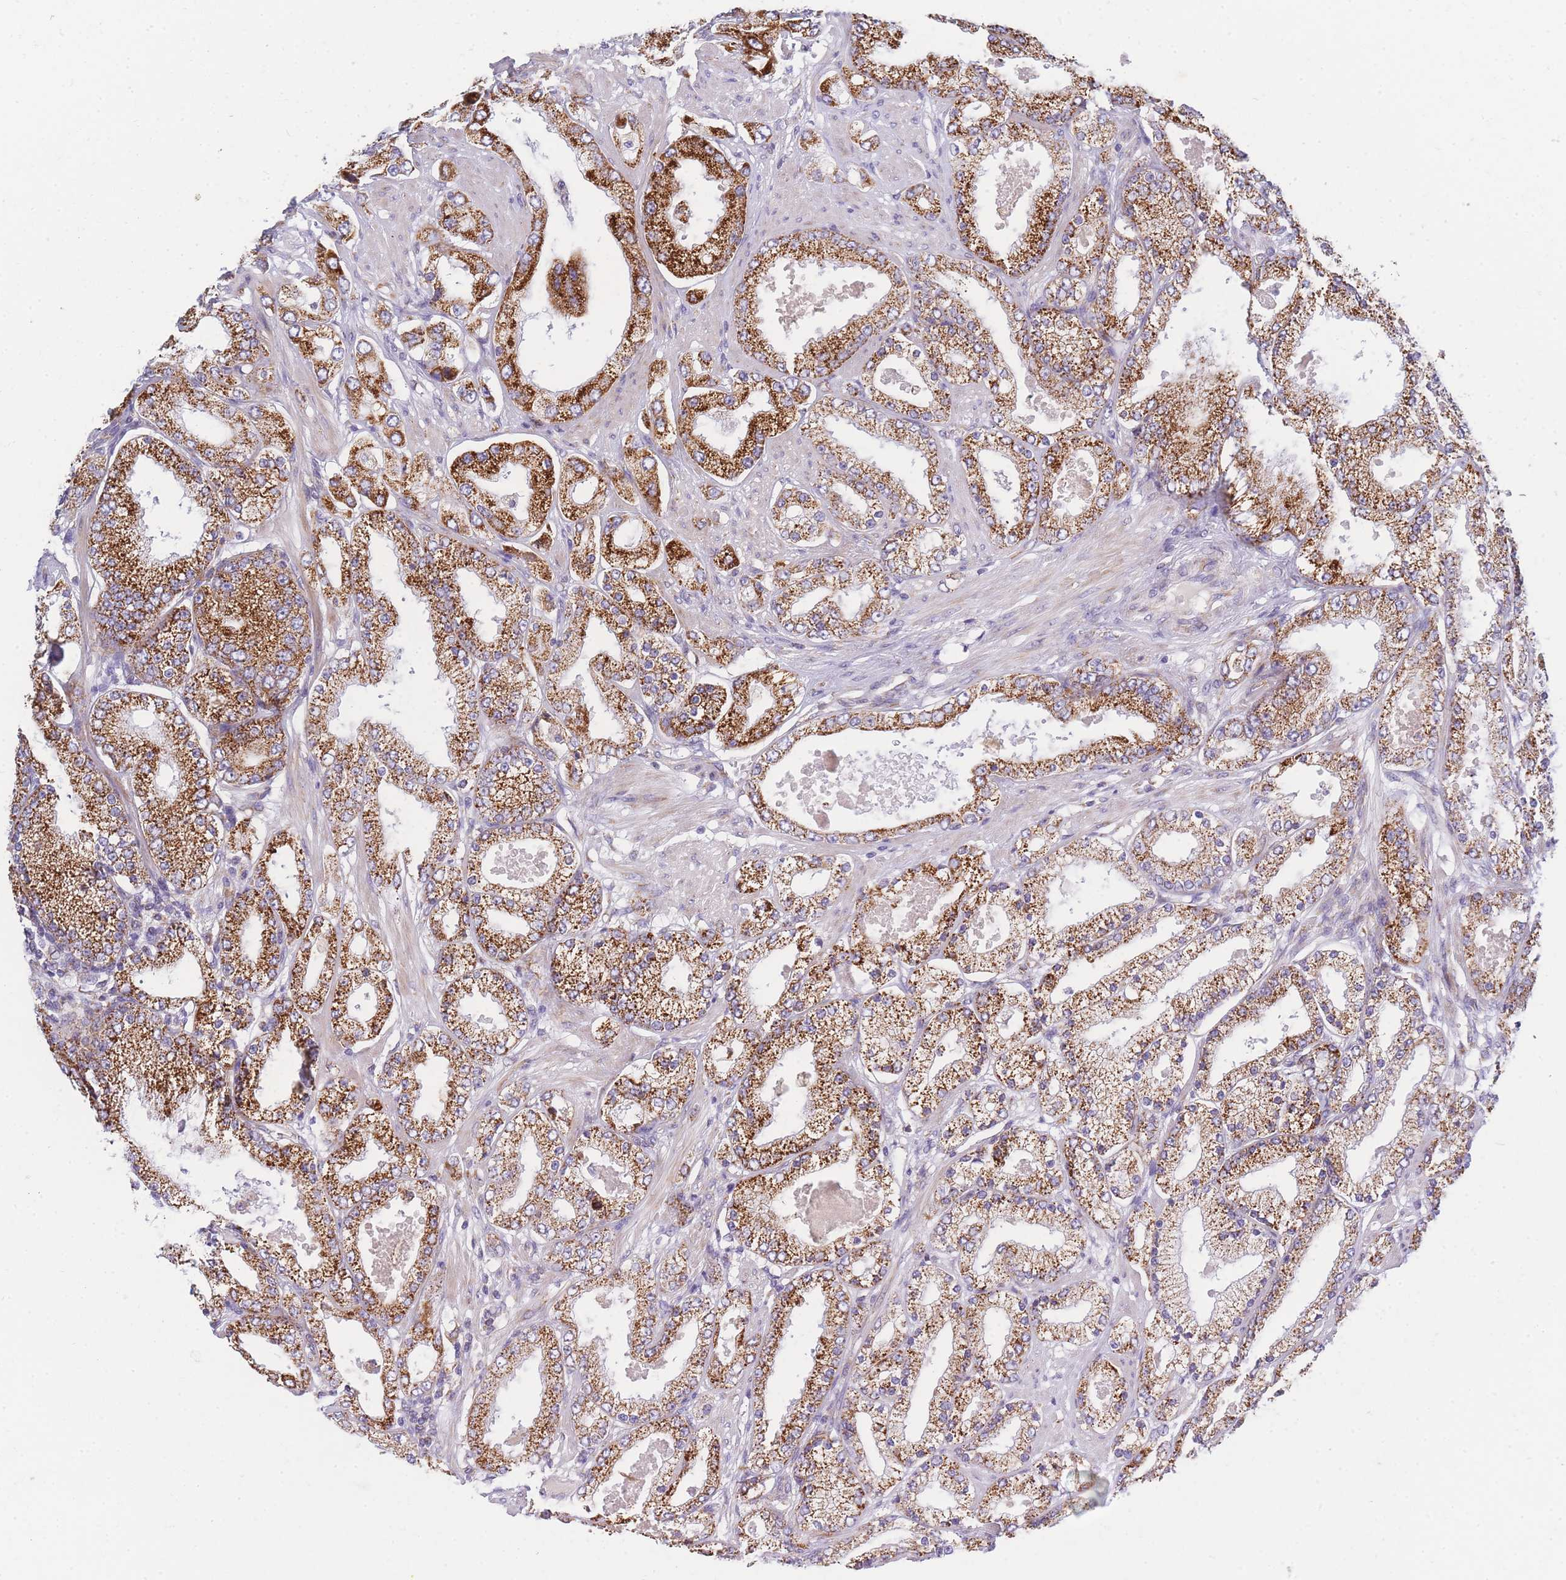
{"staining": {"intensity": "strong", "quantity": ">75%", "location": "cytoplasmic/membranous"}, "tissue": "prostate cancer", "cell_type": "Tumor cells", "image_type": "cancer", "snomed": [{"axis": "morphology", "description": "Adenocarcinoma, High grade"}, {"axis": "topography", "description": "Prostate"}], "caption": "Immunohistochemistry micrograph of neoplastic tissue: prostate cancer (adenocarcinoma (high-grade)) stained using immunohistochemistry (IHC) reveals high levels of strong protein expression localized specifically in the cytoplasmic/membranous of tumor cells, appearing as a cytoplasmic/membranous brown color.", "gene": "MRPS11", "patient": {"sex": "male", "age": 68}}